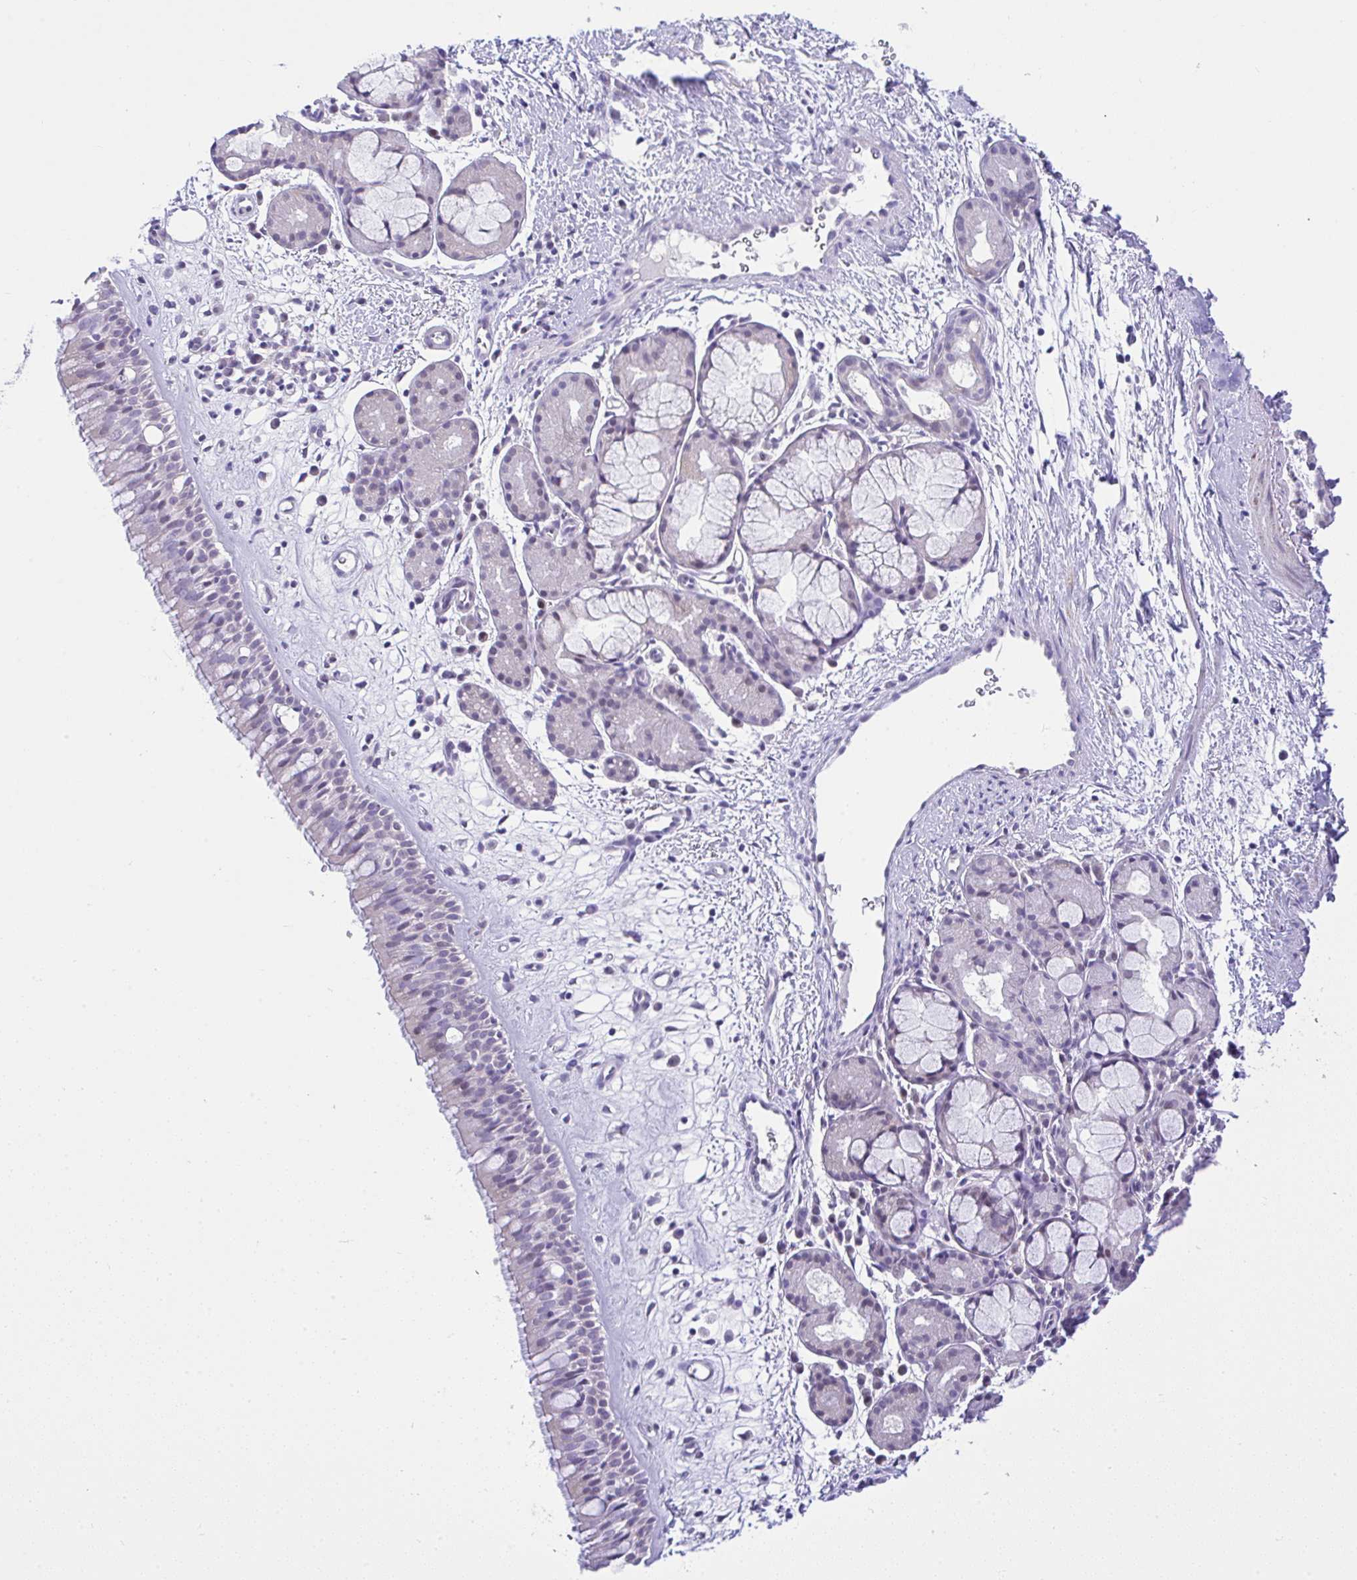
{"staining": {"intensity": "negative", "quantity": "none", "location": "none"}, "tissue": "nasopharynx", "cell_type": "Respiratory epithelial cells", "image_type": "normal", "snomed": [{"axis": "morphology", "description": "Normal tissue, NOS"}, {"axis": "topography", "description": "Nasopharynx"}], "caption": "Micrograph shows no significant protein expression in respiratory epithelial cells of benign nasopharynx. (Immunohistochemistry, brightfield microscopy, high magnification).", "gene": "CTU1", "patient": {"sex": "male", "age": 65}}